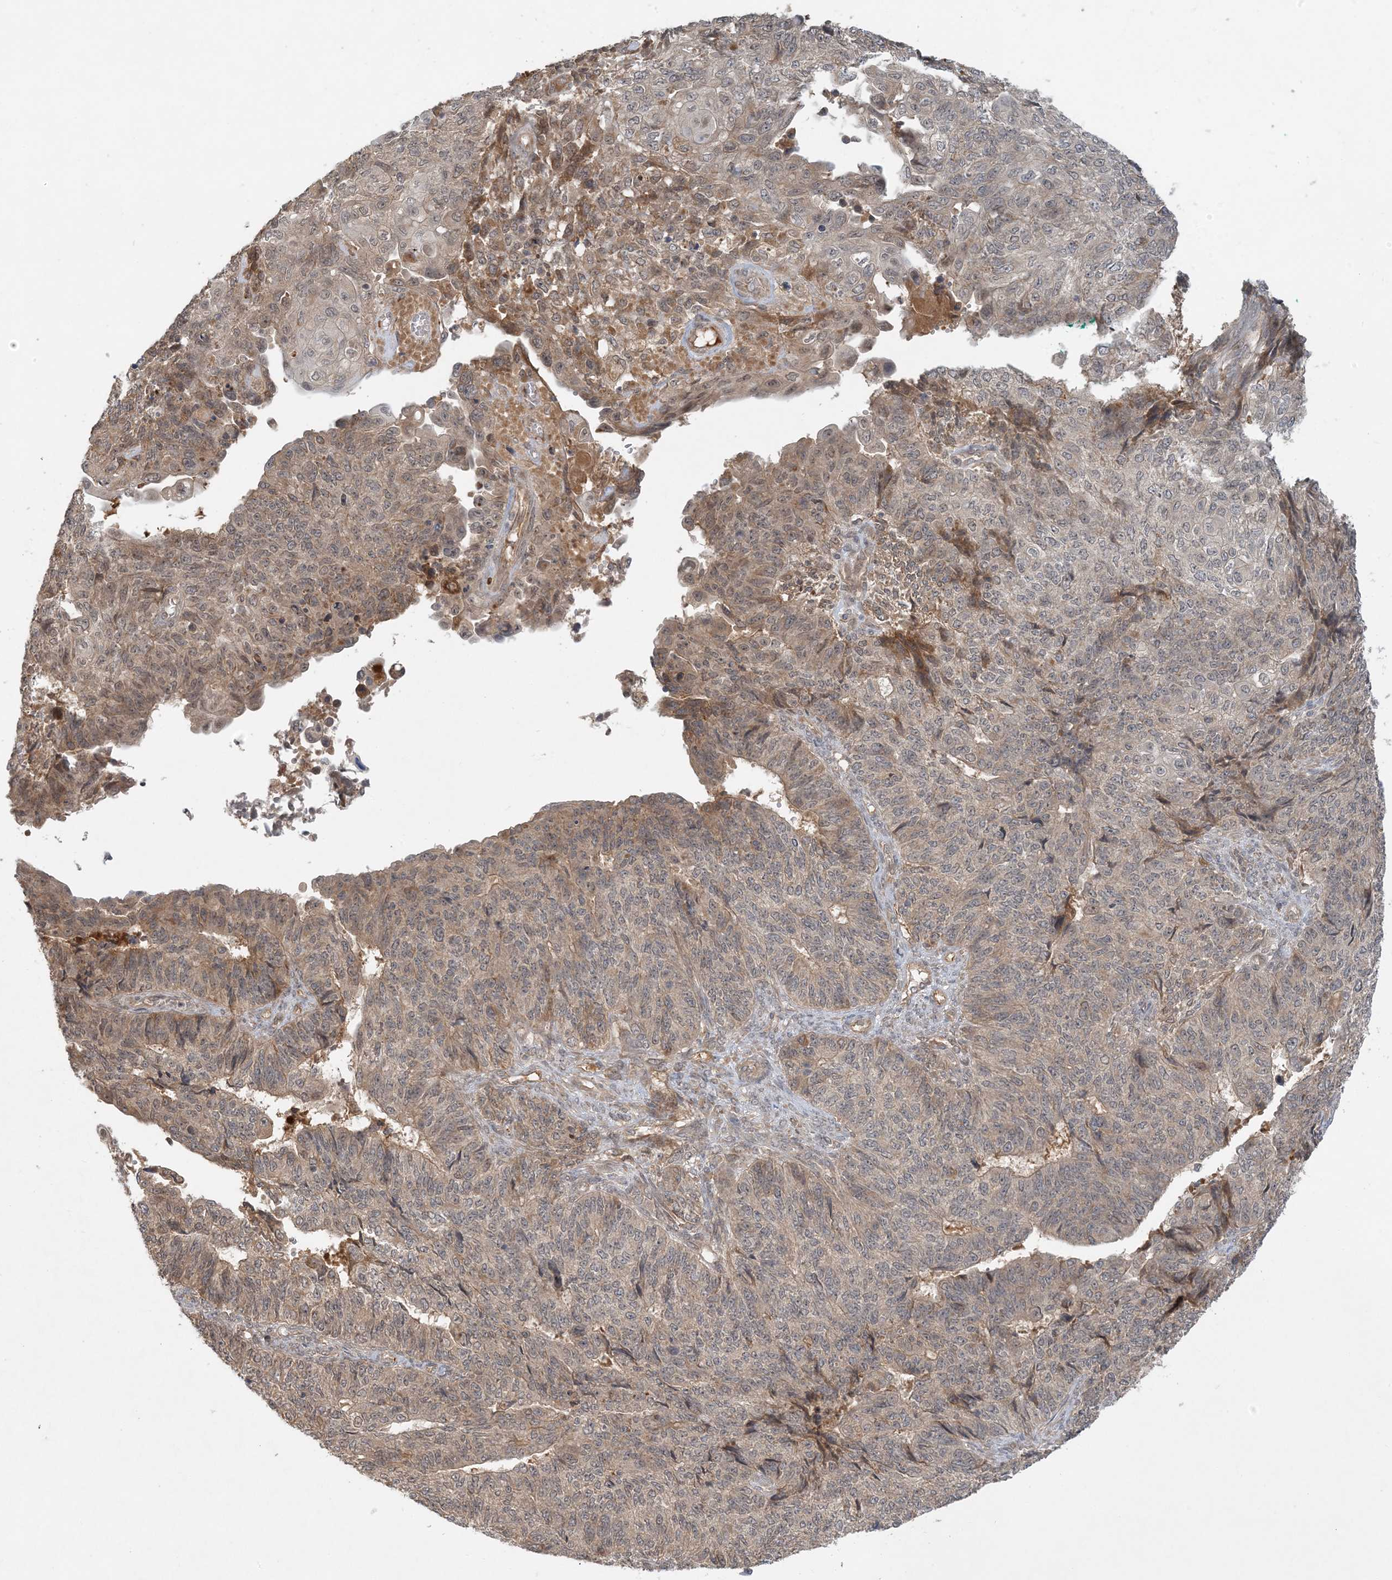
{"staining": {"intensity": "moderate", "quantity": "<25%", "location": "cytoplasmic/membranous"}, "tissue": "endometrial cancer", "cell_type": "Tumor cells", "image_type": "cancer", "snomed": [{"axis": "morphology", "description": "Adenocarcinoma, NOS"}, {"axis": "topography", "description": "Endometrium"}], "caption": "The immunohistochemical stain shows moderate cytoplasmic/membranous staining in tumor cells of endometrial adenocarcinoma tissue.", "gene": "ZCCHC4", "patient": {"sex": "female", "age": 32}}